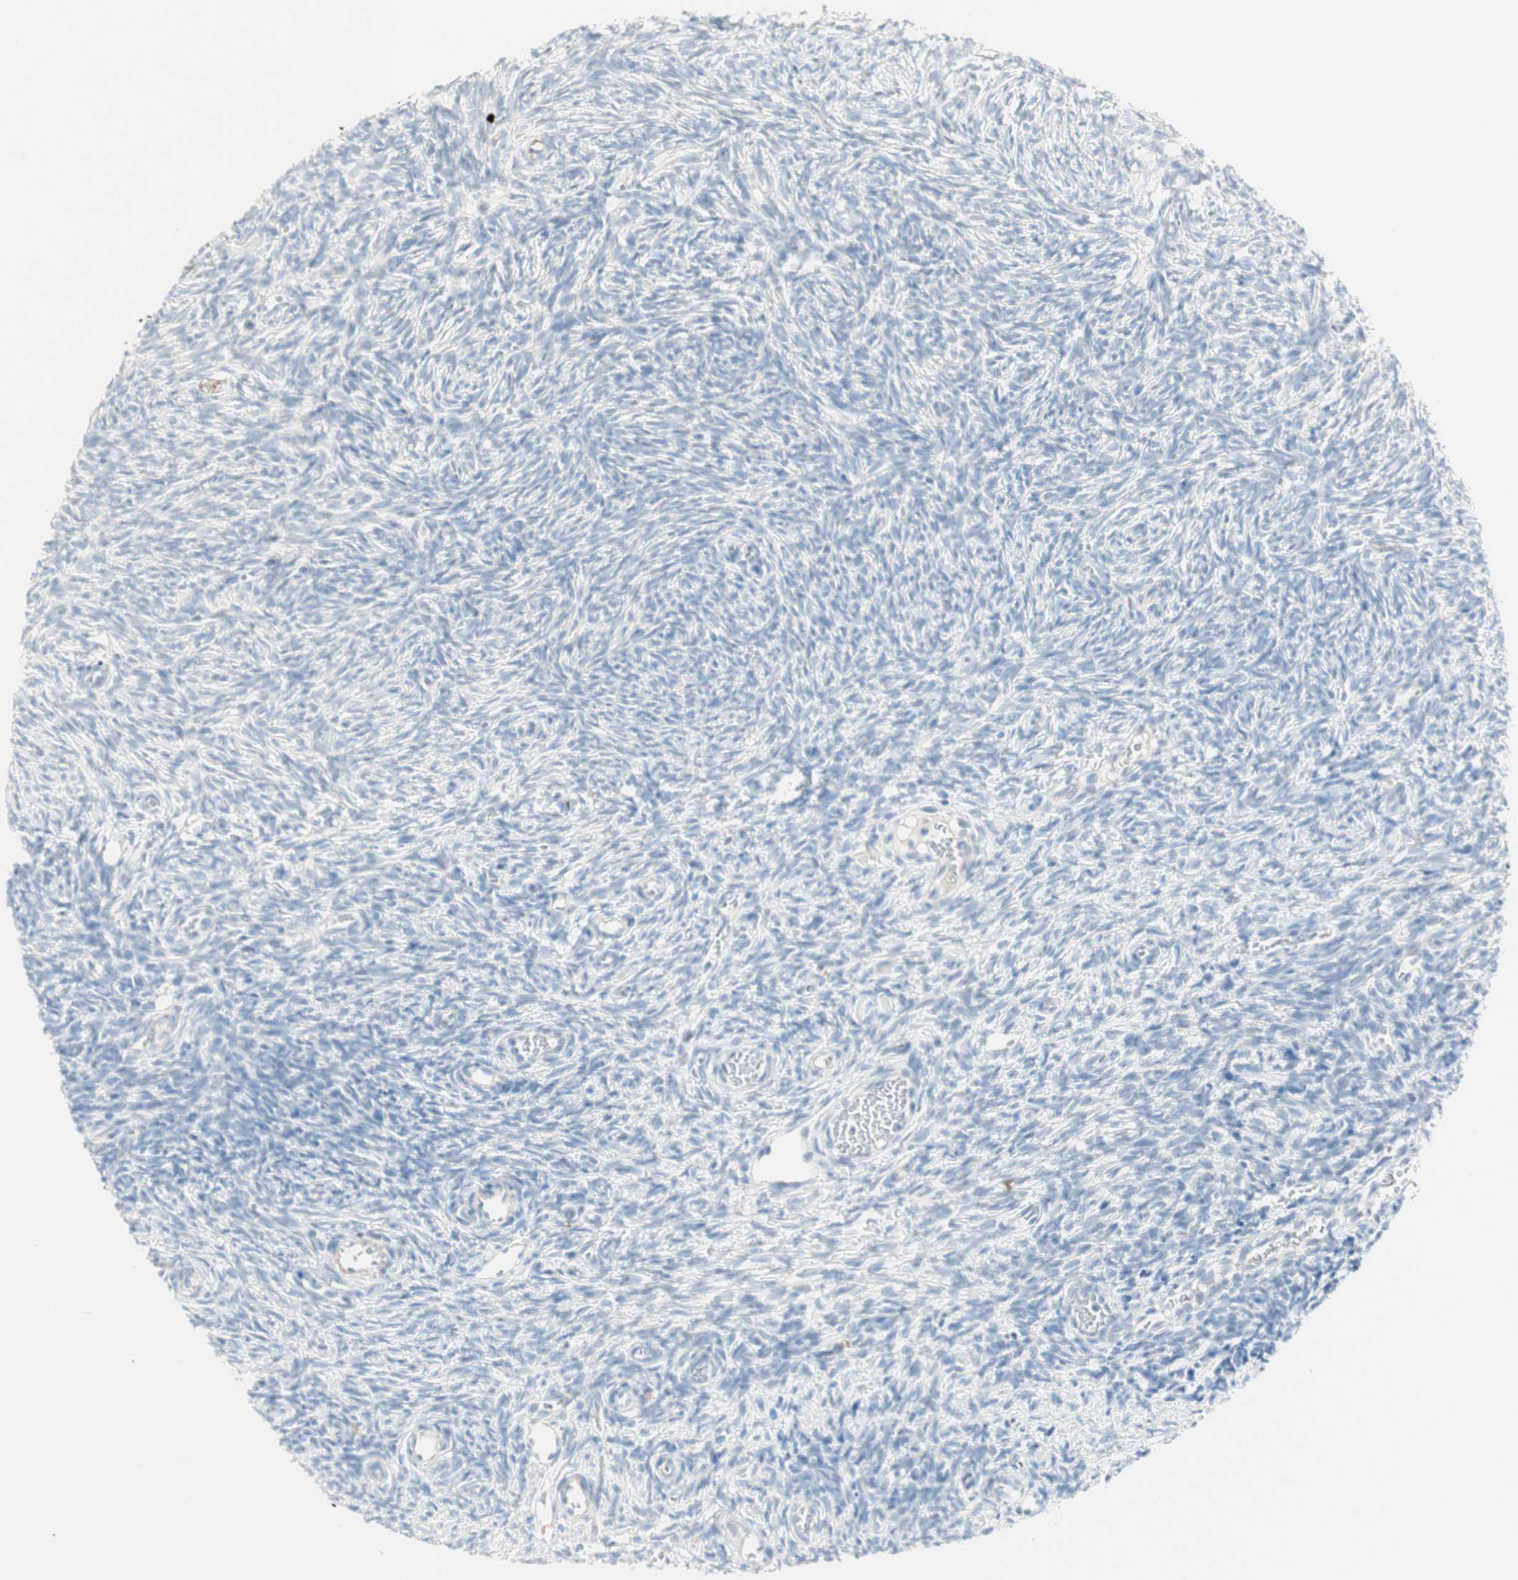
{"staining": {"intensity": "negative", "quantity": "none", "location": "none"}, "tissue": "ovary", "cell_type": "Ovarian stroma cells", "image_type": "normal", "snomed": [{"axis": "morphology", "description": "Normal tissue, NOS"}, {"axis": "topography", "description": "Ovary"}], "caption": "There is no significant staining in ovarian stroma cells of ovary. (Immunohistochemistry, brightfield microscopy, high magnification).", "gene": "SULT1C2", "patient": {"sex": "female", "age": 35}}